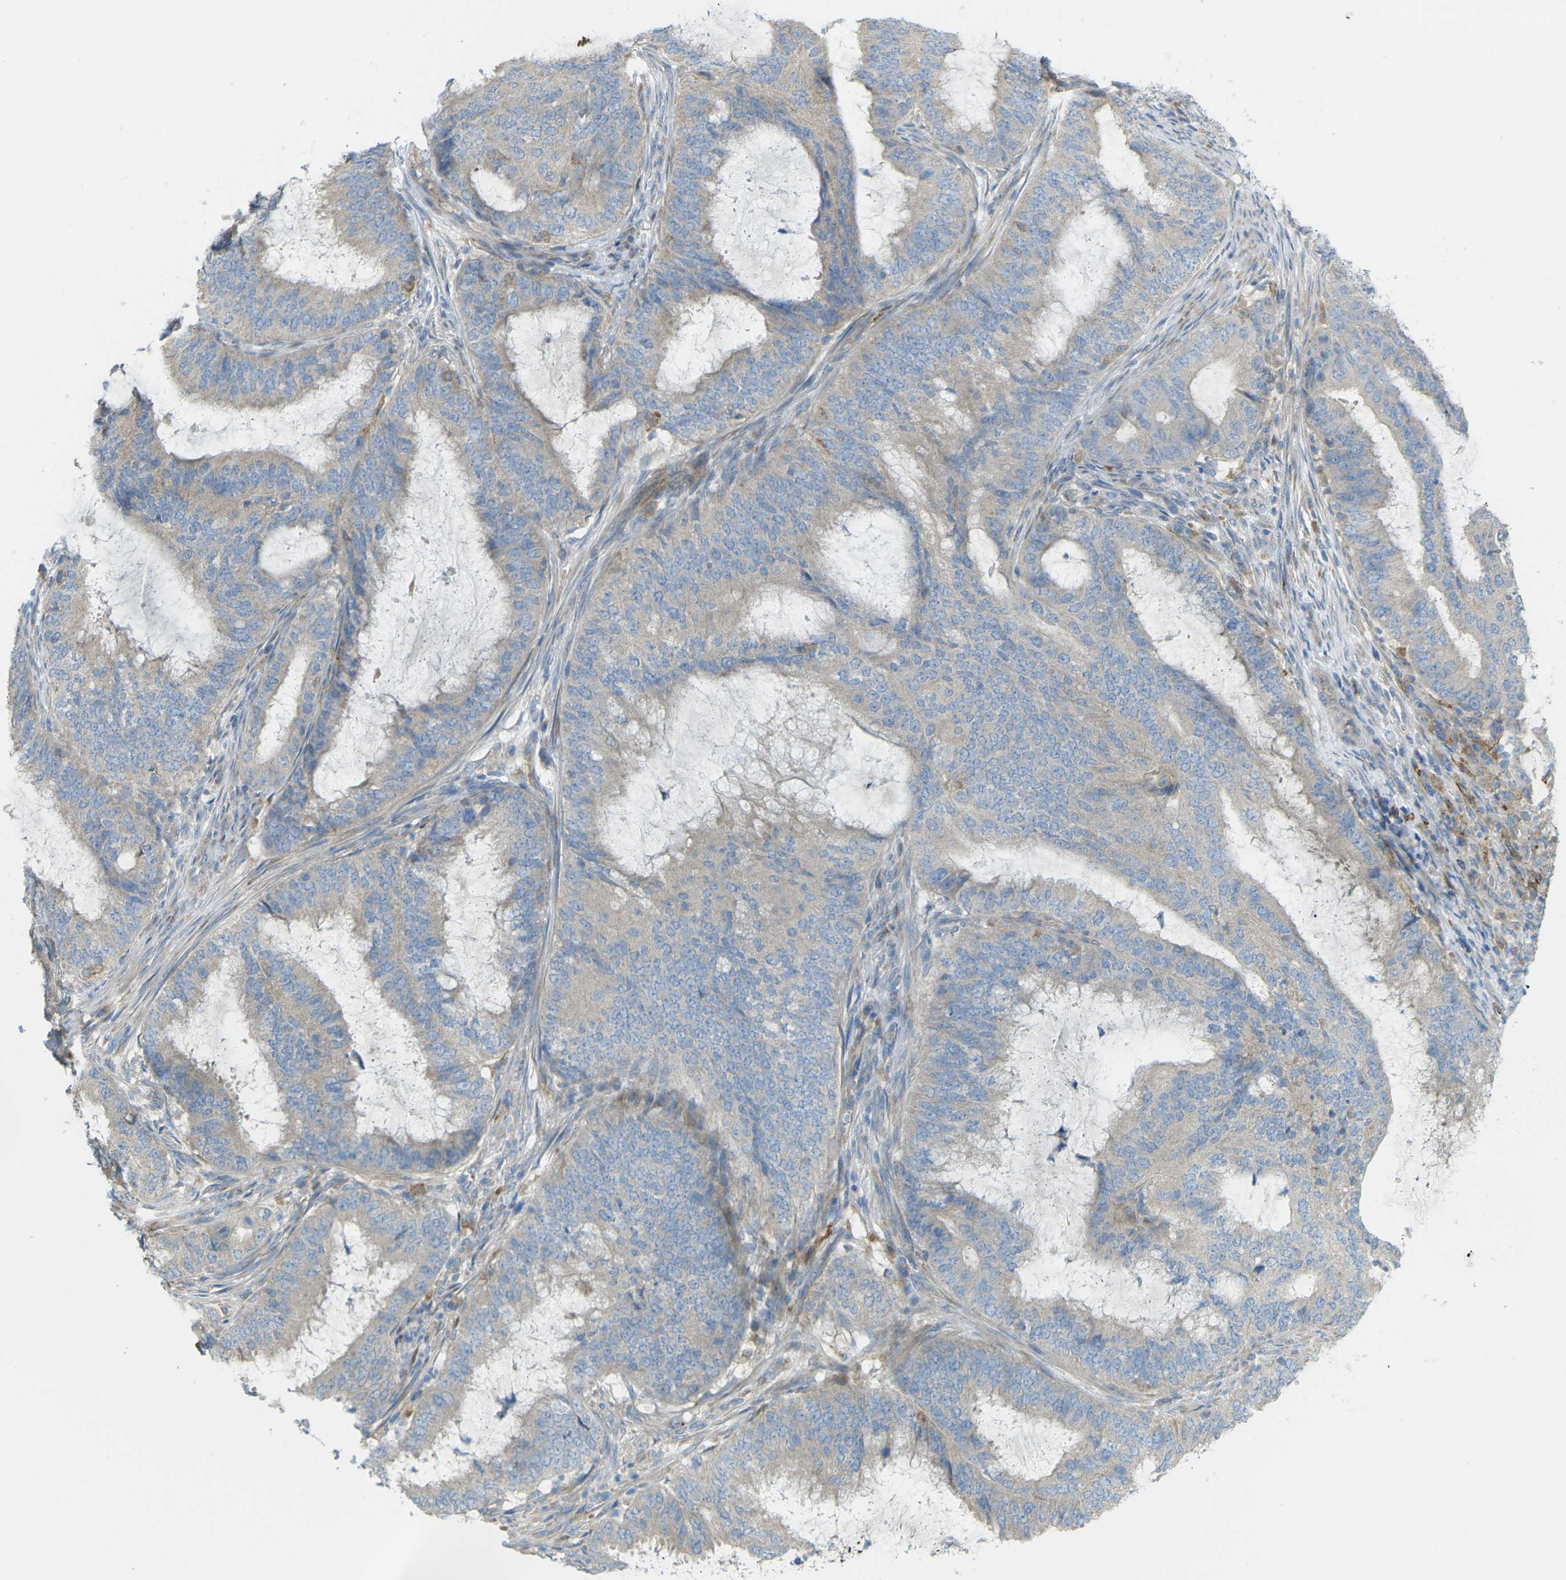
{"staining": {"intensity": "weak", "quantity": ">75%", "location": "cytoplasmic/membranous"}, "tissue": "endometrial cancer", "cell_type": "Tumor cells", "image_type": "cancer", "snomed": [{"axis": "morphology", "description": "Adenocarcinoma, NOS"}, {"axis": "topography", "description": "Endometrium"}], "caption": "Immunohistochemical staining of endometrial cancer displays weak cytoplasmic/membranous protein staining in about >75% of tumor cells. (Stains: DAB in brown, nuclei in blue, Microscopy: brightfield microscopy at high magnification).", "gene": "MYLK4", "patient": {"sex": "female", "age": 70}}